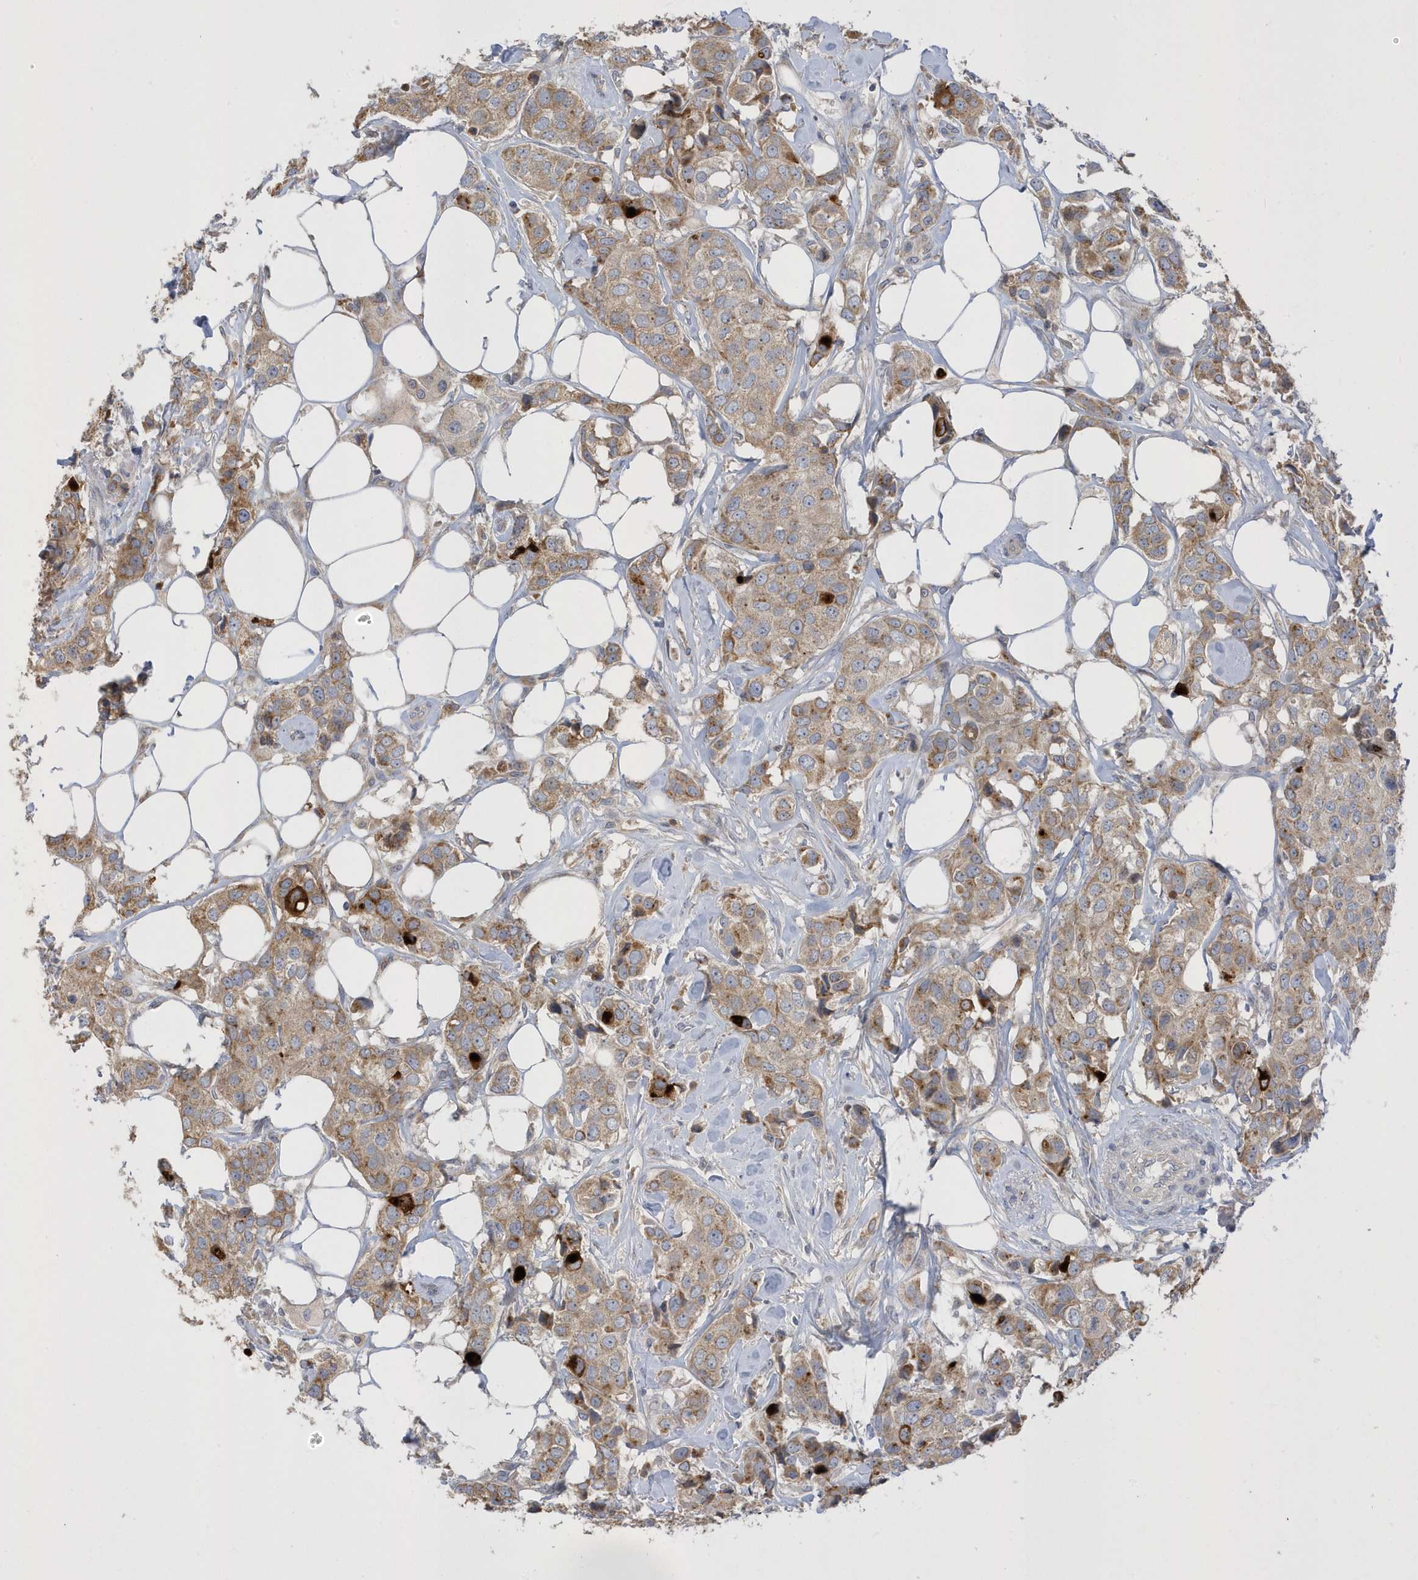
{"staining": {"intensity": "moderate", "quantity": ">75%", "location": "cytoplasmic/membranous"}, "tissue": "breast cancer", "cell_type": "Tumor cells", "image_type": "cancer", "snomed": [{"axis": "morphology", "description": "Duct carcinoma"}, {"axis": "topography", "description": "Breast"}], "caption": "Breast cancer stained with IHC exhibits moderate cytoplasmic/membranous positivity in about >75% of tumor cells.", "gene": "DPP9", "patient": {"sex": "female", "age": 80}}